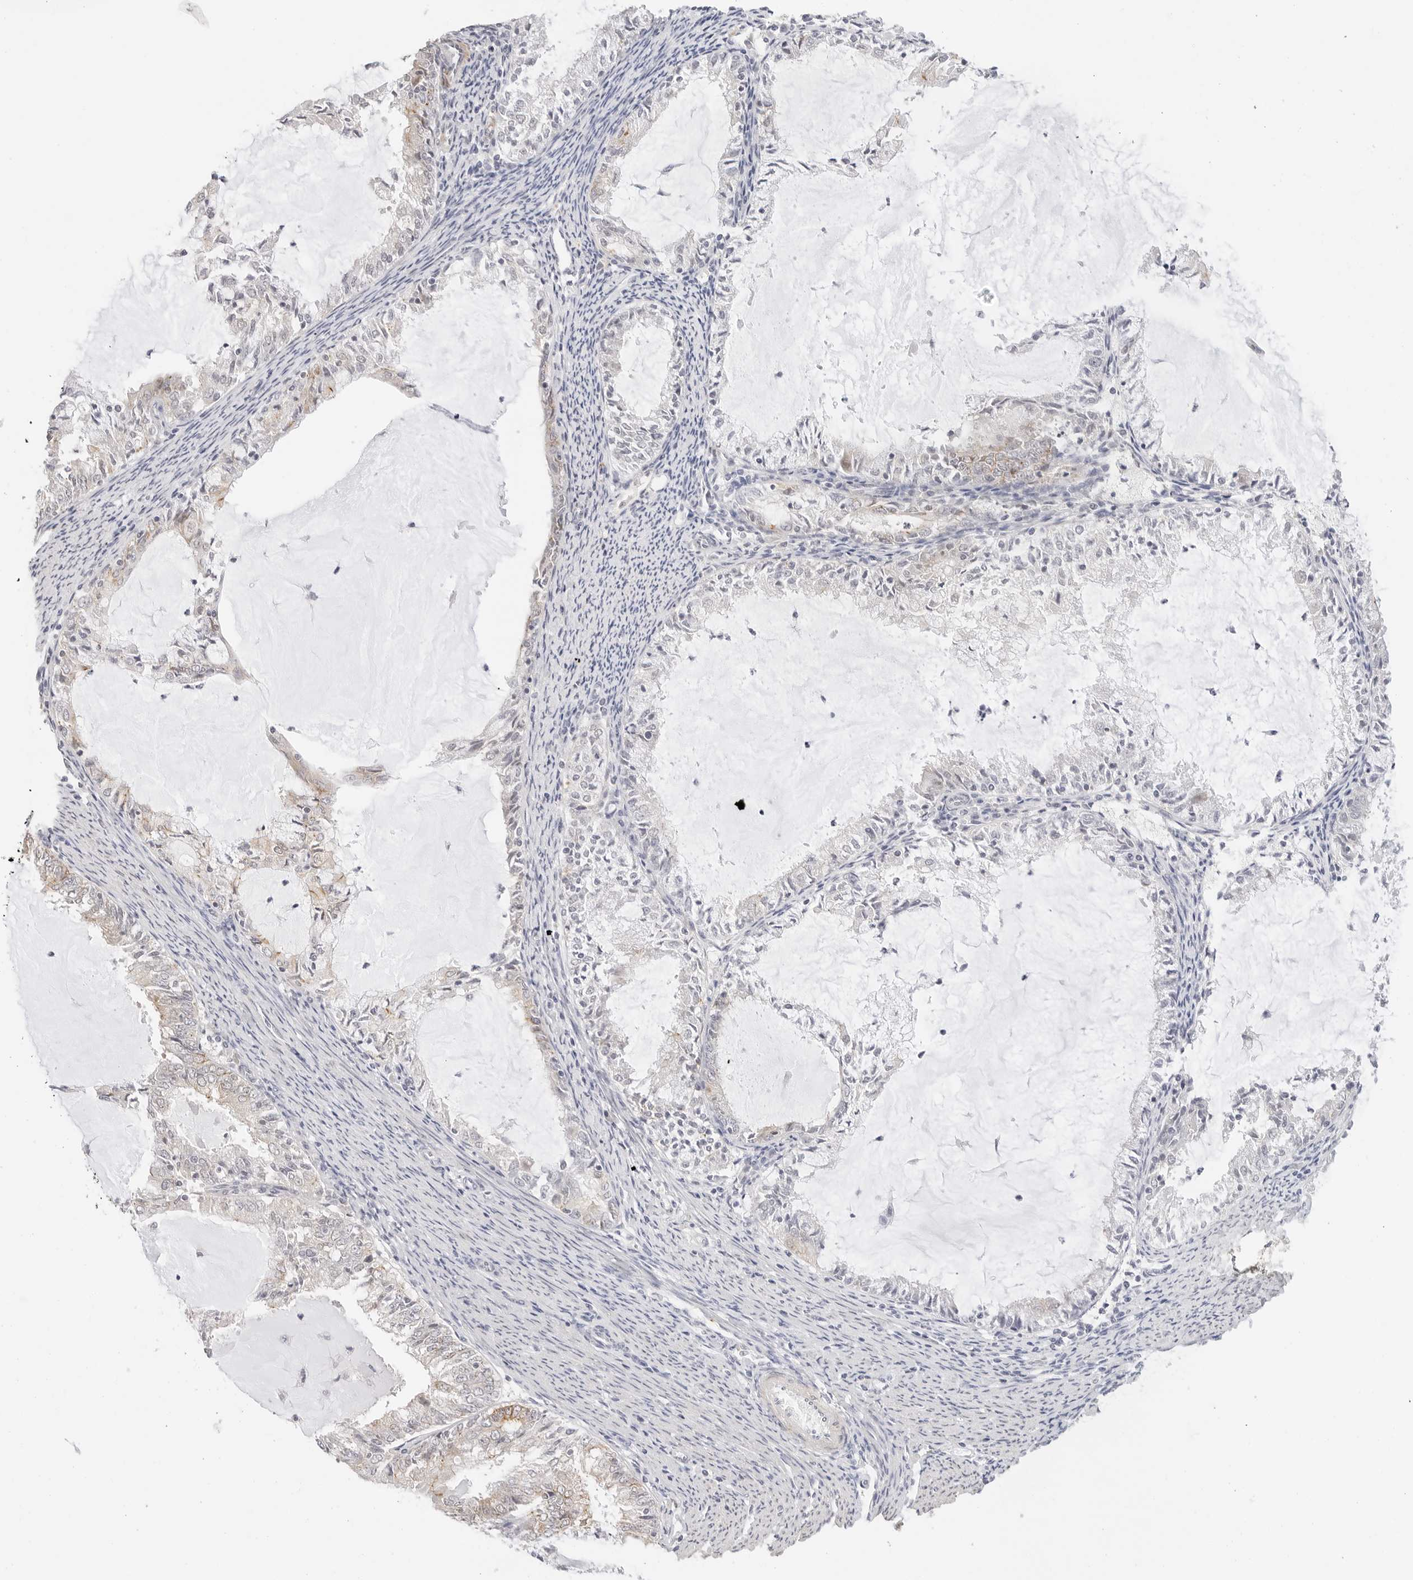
{"staining": {"intensity": "weak", "quantity": "<25%", "location": "cytoplasmic/membranous"}, "tissue": "endometrial cancer", "cell_type": "Tumor cells", "image_type": "cancer", "snomed": [{"axis": "morphology", "description": "Adenocarcinoma, NOS"}, {"axis": "topography", "description": "Endometrium"}], "caption": "Immunohistochemistry (IHC) of endometrial adenocarcinoma exhibits no staining in tumor cells.", "gene": "PCDH19", "patient": {"sex": "female", "age": 57}}